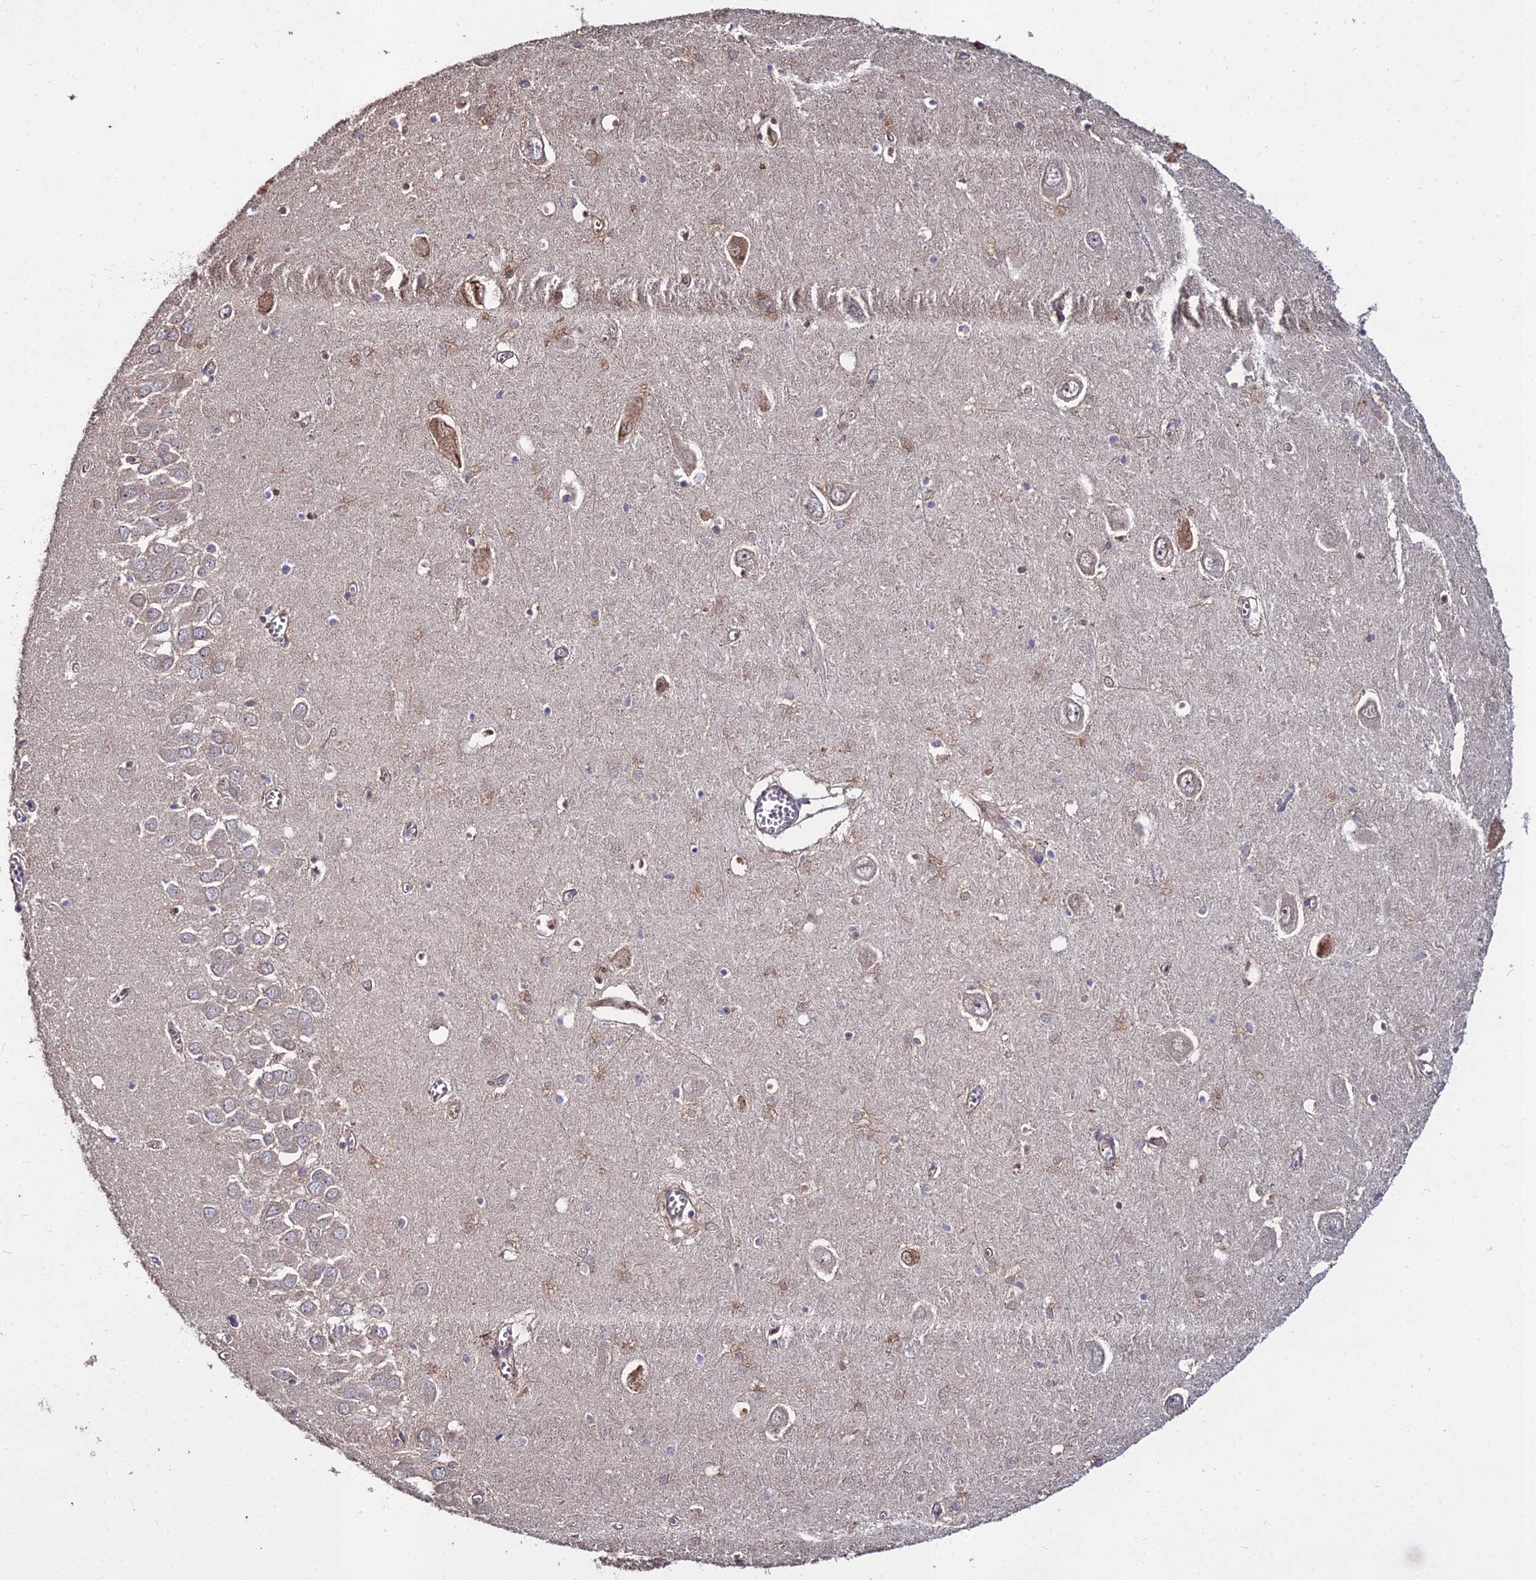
{"staining": {"intensity": "moderate", "quantity": "<25%", "location": "nuclear"}, "tissue": "hippocampus", "cell_type": "Glial cells", "image_type": "normal", "snomed": [{"axis": "morphology", "description": "Normal tissue, NOS"}, {"axis": "topography", "description": "Hippocampus"}], "caption": "Protein analysis of normal hippocampus exhibits moderate nuclear positivity in approximately <25% of glial cells. (DAB IHC with brightfield microscopy, high magnification).", "gene": "GRTP1", "patient": {"sex": "male", "age": 70}}